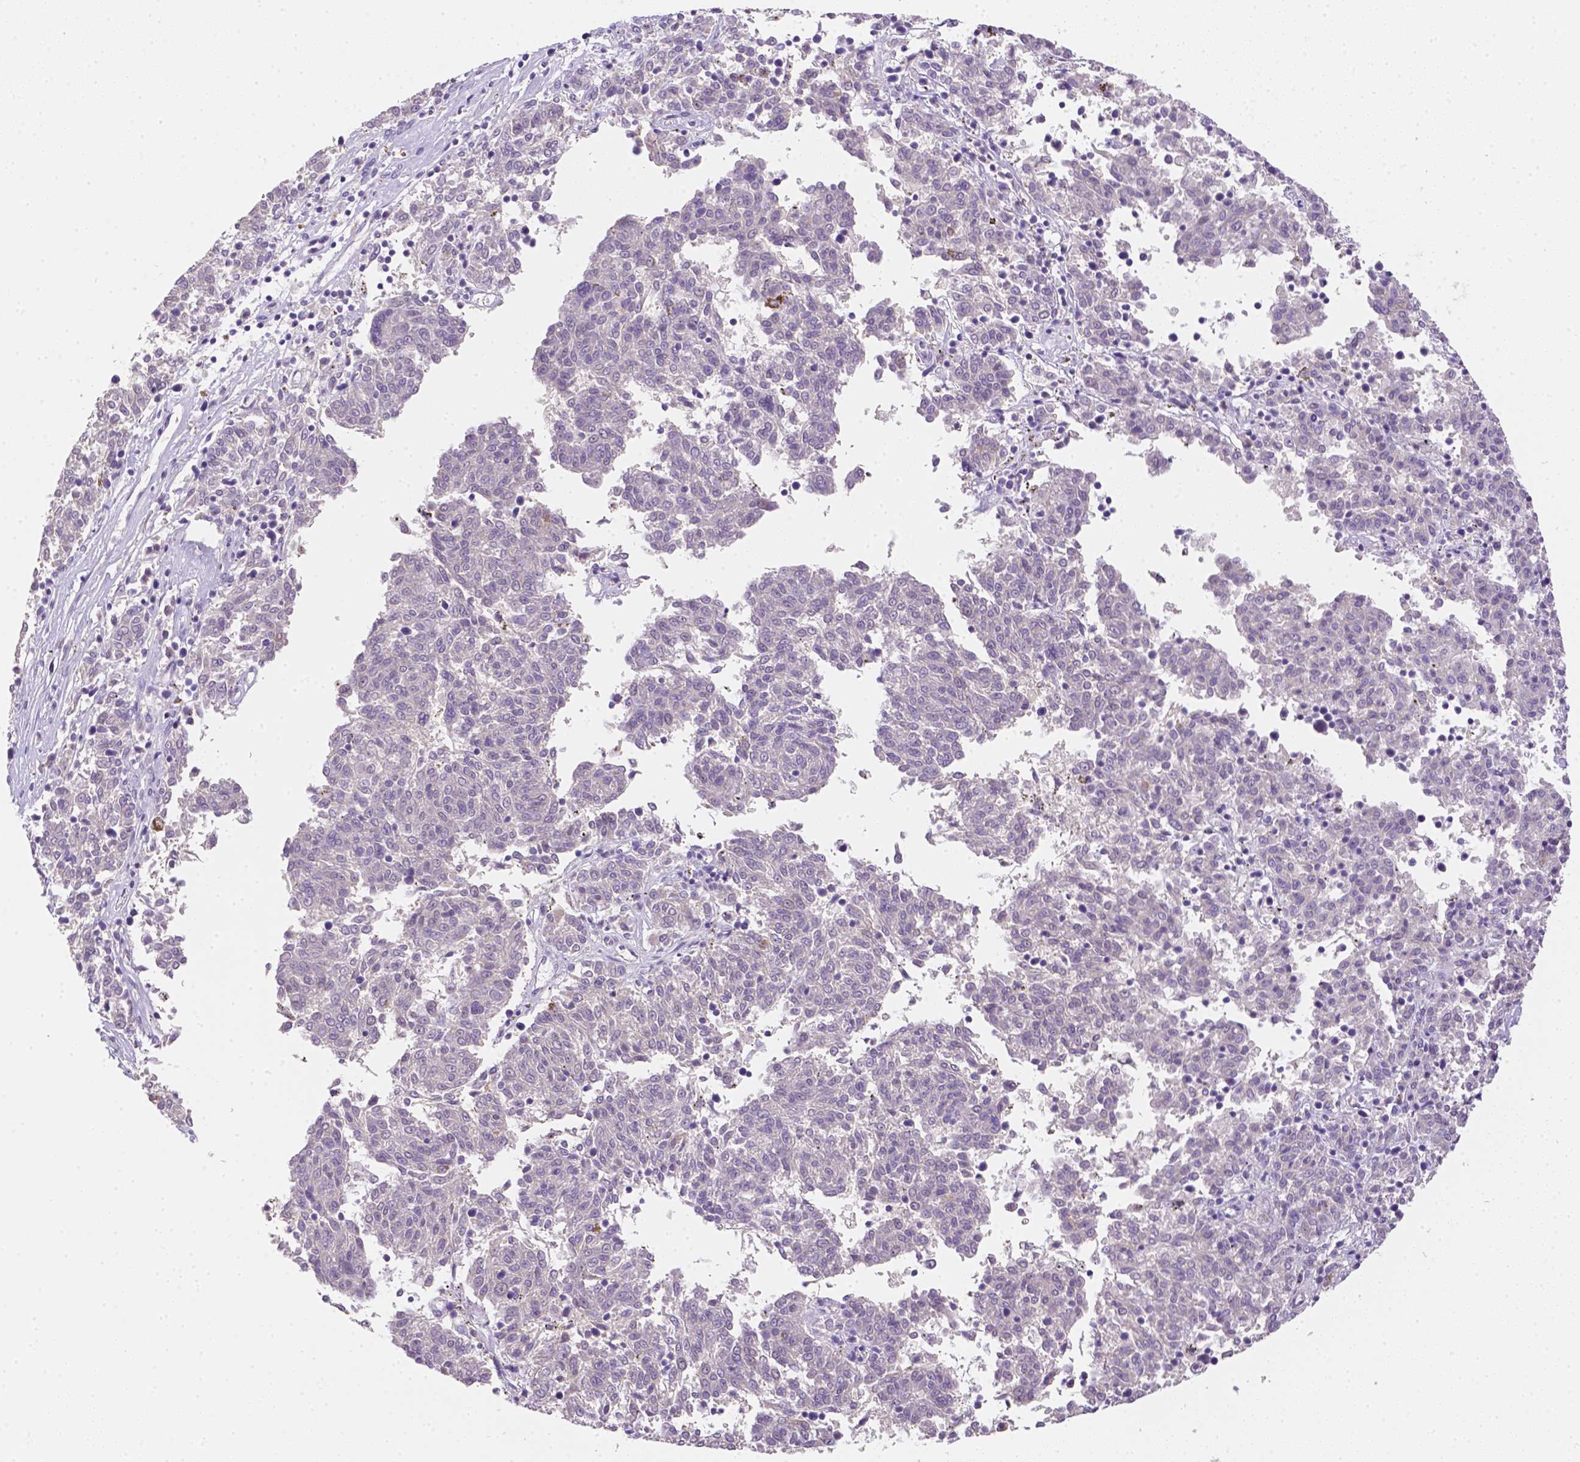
{"staining": {"intensity": "negative", "quantity": "none", "location": "none"}, "tissue": "melanoma", "cell_type": "Tumor cells", "image_type": "cancer", "snomed": [{"axis": "morphology", "description": "Malignant melanoma, NOS"}, {"axis": "topography", "description": "Skin"}], "caption": "Tumor cells show no significant staining in melanoma. (IHC, brightfield microscopy, high magnification).", "gene": "C10orf67", "patient": {"sex": "female", "age": 72}}